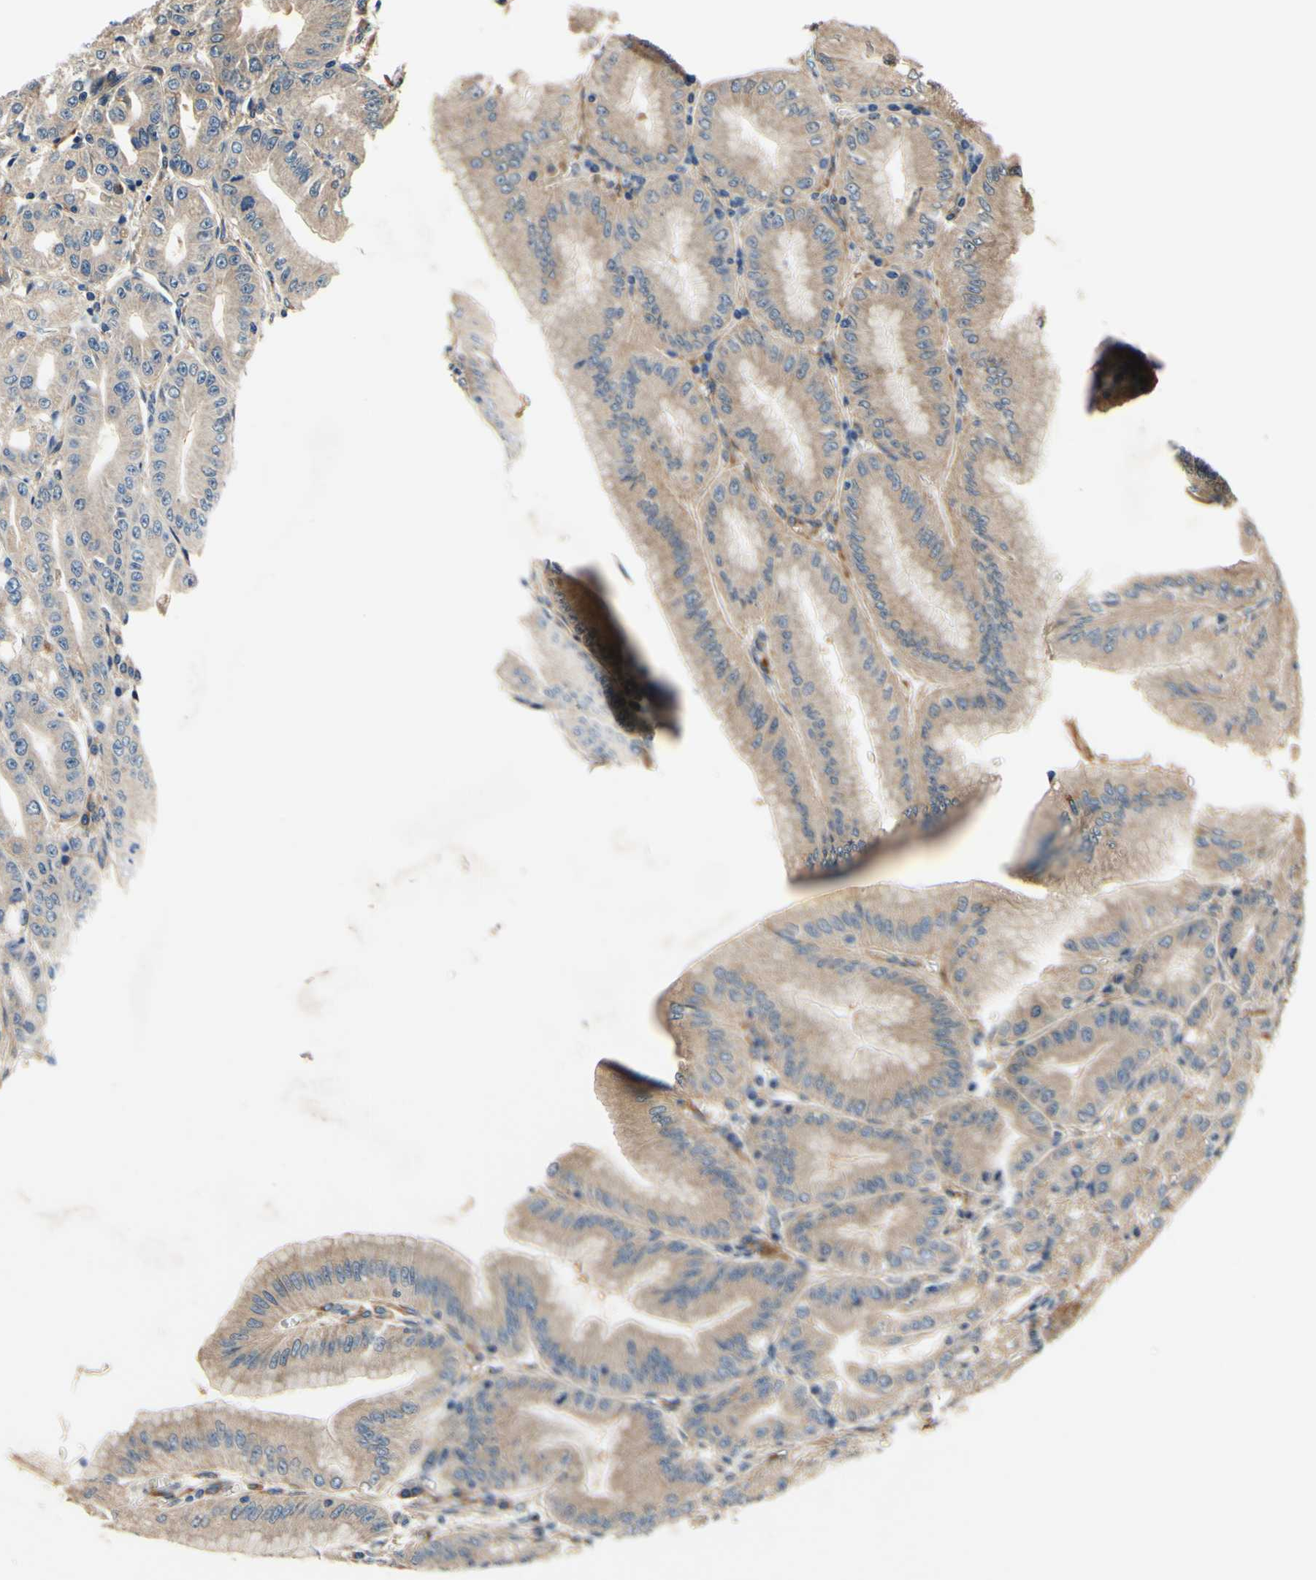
{"staining": {"intensity": "moderate", "quantity": "25%-75%", "location": "cytoplasmic/membranous"}, "tissue": "stomach", "cell_type": "Glandular cells", "image_type": "normal", "snomed": [{"axis": "morphology", "description": "Normal tissue, NOS"}, {"axis": "topography", "description": "Stomach, lower"}], "caption": "An immunohistochemistry photomicrograph of unremarkable tissue is shown. Protein staining in brown highlights moderate cytoplasmic/membranous positivity in stomach within glandular cells.", "gene": "PLA2G4A", "patient": {"sex": "male", "age": 71}}